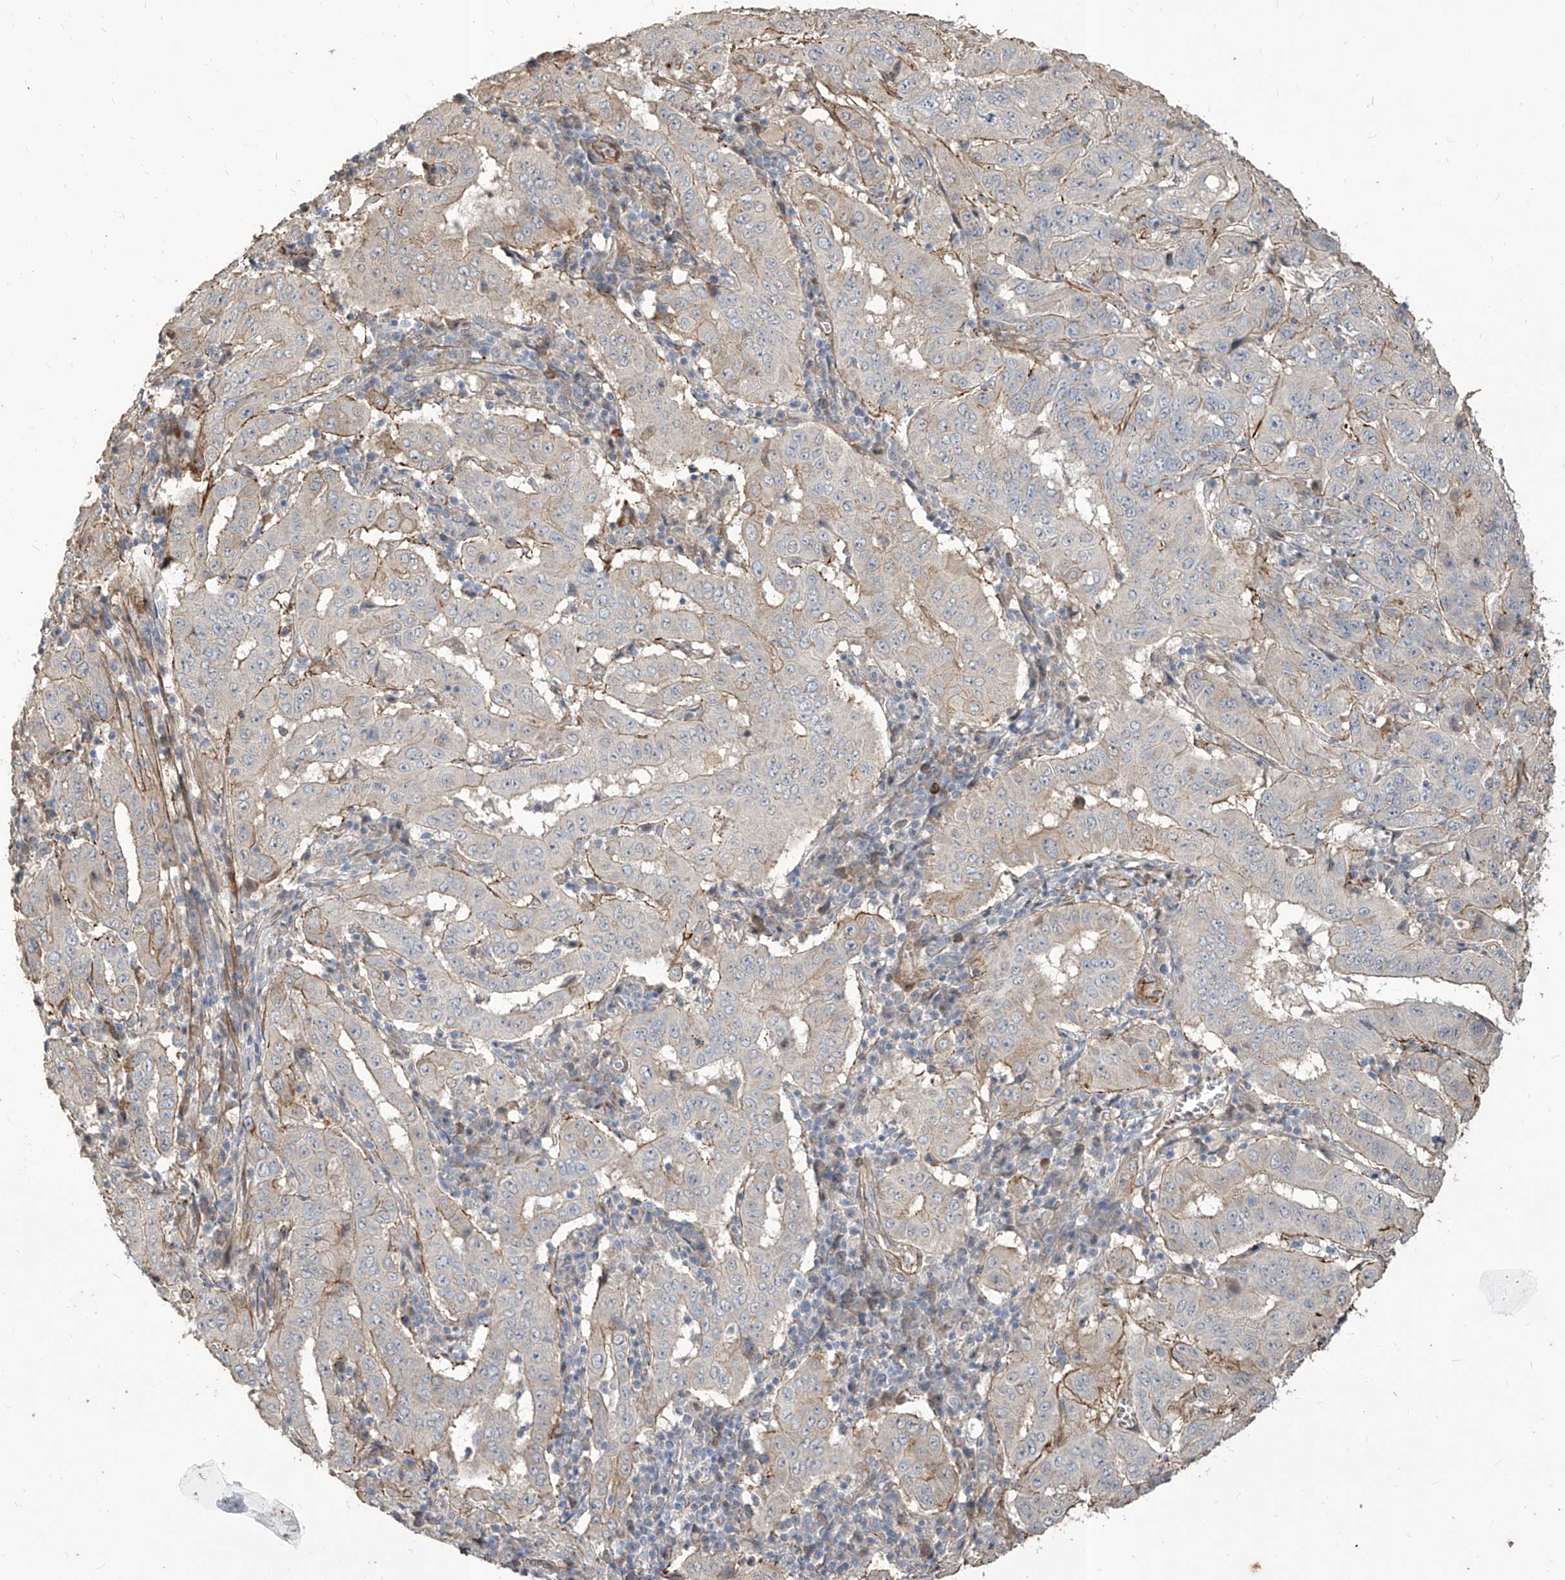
{"staining": {"intensity": "weak", "quantity": "<25%", "location": "cytoplasmic/membranous"}, "tissue": "pancreatic cancer", "cell_type": "Tumor cells", "image_type": "cancer", "snomed": [{"axis": "morphology", "description": "Adenocarcinoma, NOS"}, {"axis": "topography", "description": "Pancreas"}], "caption": "Immunohistochemistry (IHC) micrograph of adenocarcinoma (pancreatic) stained for a protein (brown), which demonstrates no expression in tumor cells. The staining is performed using DAB (3,3'-diaminobenzidine) brown chromogen with nuclei counter-stained in using hematoxylin.", "gene": "FAM83B", "patient": {"sex": "male", "age": 63}}